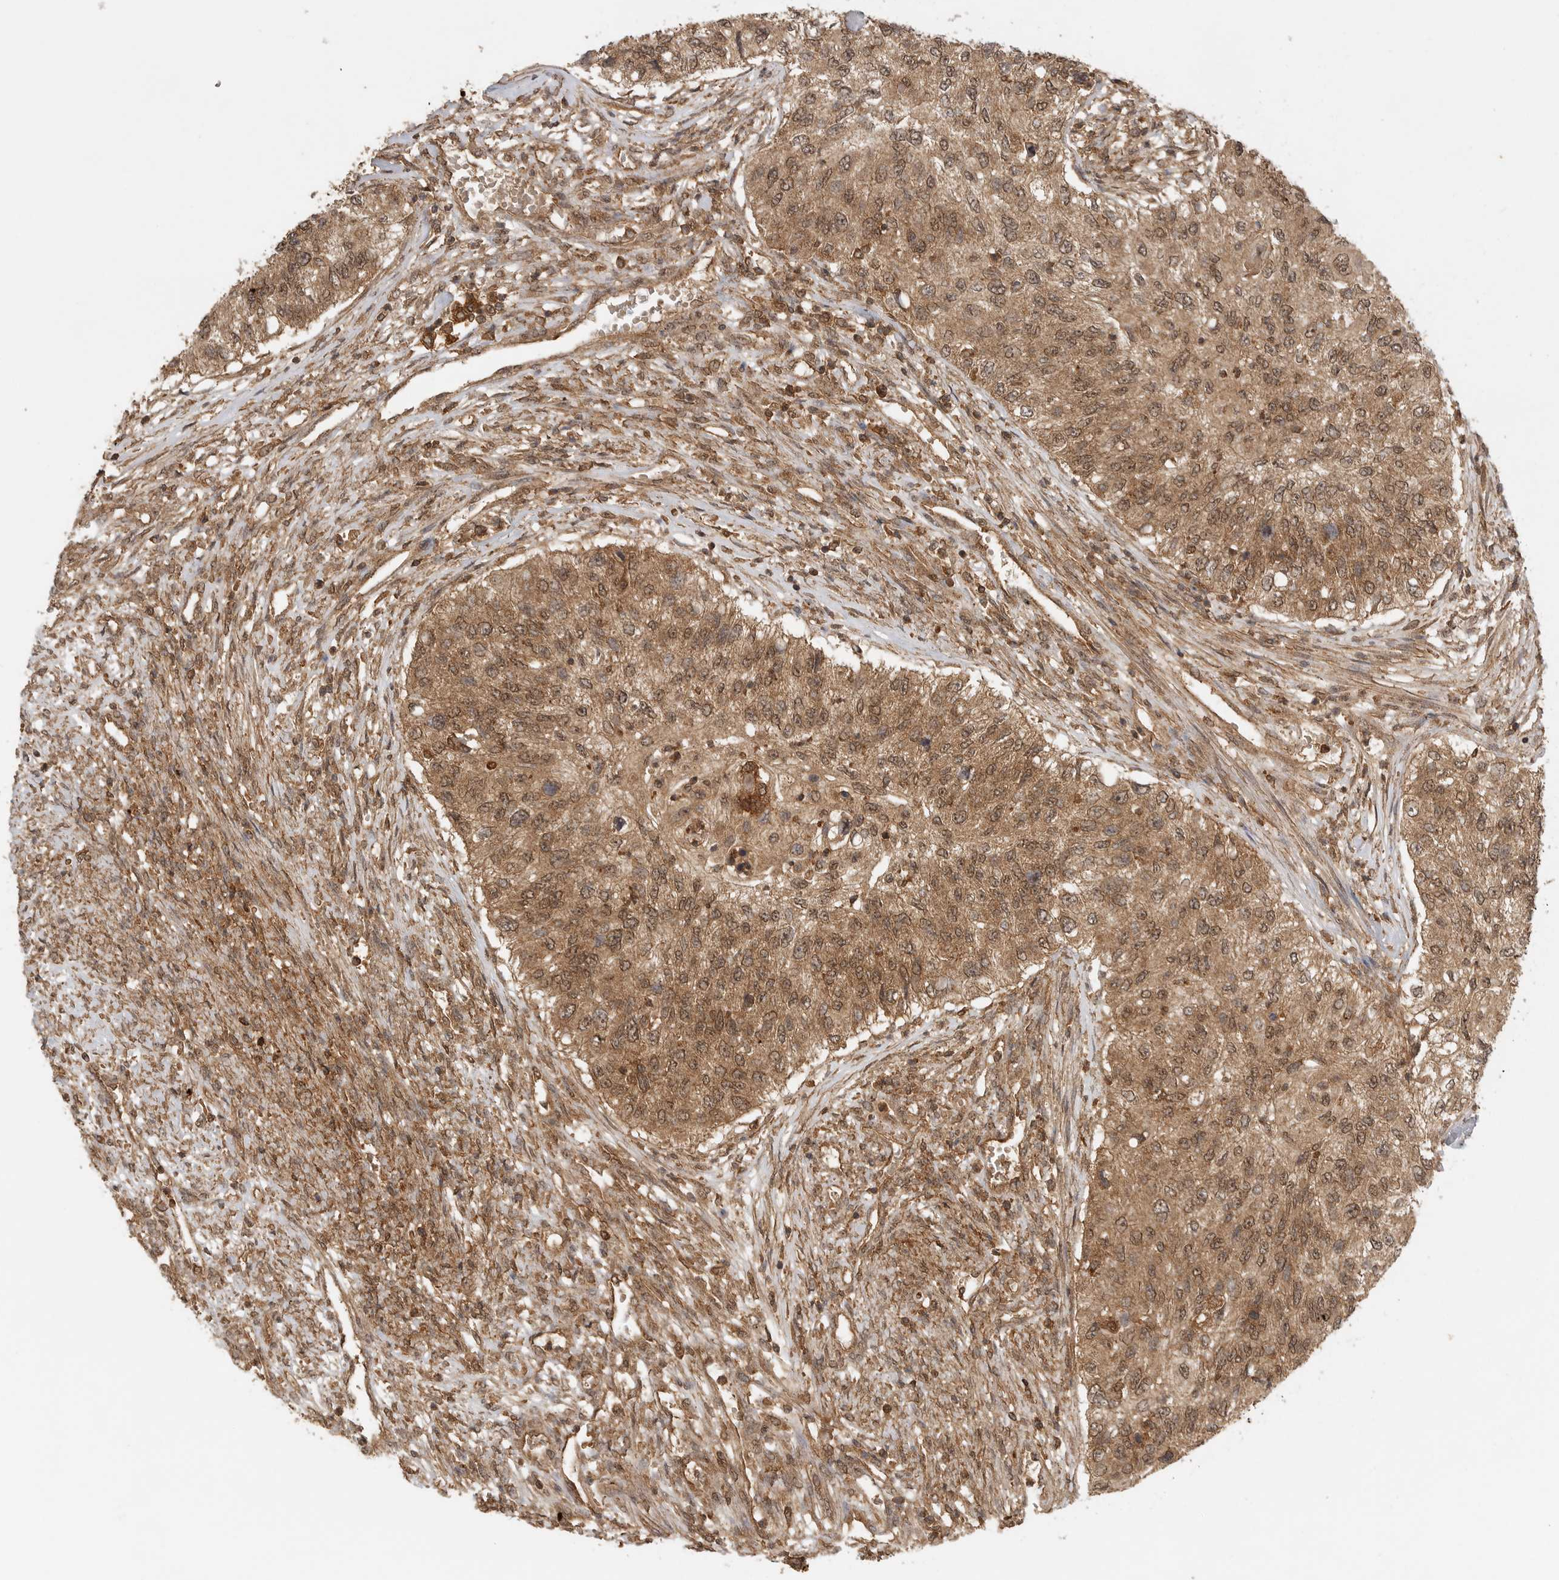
{"staining": {"intensity": "moderate", "quantity": ">75%", "location": "cytoplasmic/membranous,nuclear"}, "tissue": "urothelial cancer", "cell_type": "Tumor cells", "image_type": "cancer", "snomed": [{"axis": "morphology", "description": "Urothelial carcinoma, High grade"}, {"axis": "topography", "description": "Urinary bladder"}], "caption": "The photomicrograph displays staining of urothelial carcinoma (high-grade), revealing moderate cytoplasmic/membranous and nuclear protein positivity (brown color) within tumor cells. The staining was performed using DAB, with brown indicating positive protein expression. Nuclei are stained blue with hematoxylin.", "gene": "ICOSLG", "patient": {"sex": "female", "age": 60}}